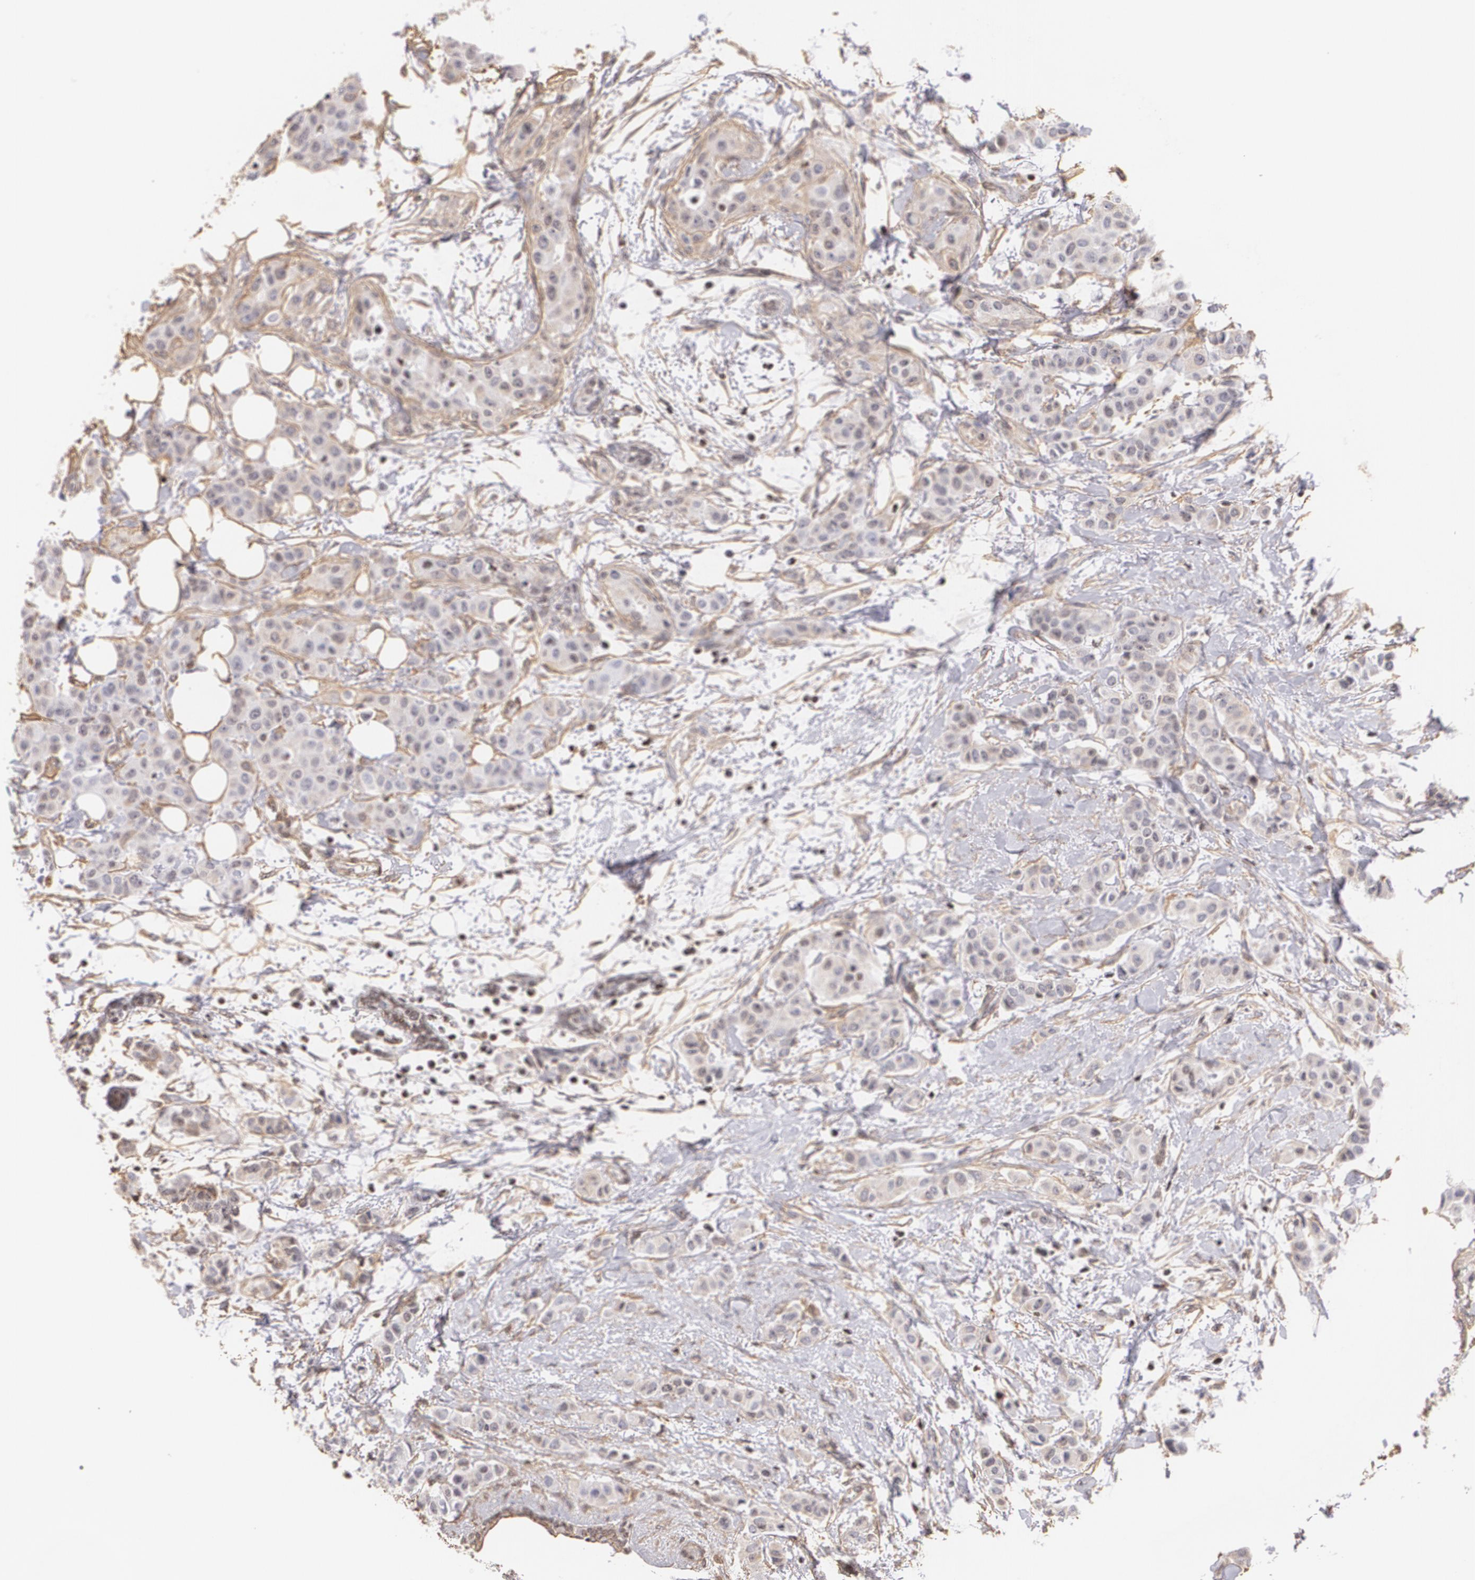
{"staining": {"intensity": "weak", "quantity": "25%-75%", "location": "cytoplasmic/membranous,nuclear"}, "tissue": "breast cancer", "cell_type": "Tumor cells", "image_type": "cancer", "snomed": [{"axis": "morphology", "description": "Duct carcinoma"}, {"axis": "topography", "description": "Breast"}], "caption": "This micrograph exhibits immunohistochemistry (IHC) staining of human breast invasive ductal carcinoma, with low weak cytoplasmic/membranous and nuclear staining in approximately 25%-75% of tumor cells.", "gene": "VAMP1", "patient": {"sex": "female", "age": 40}}